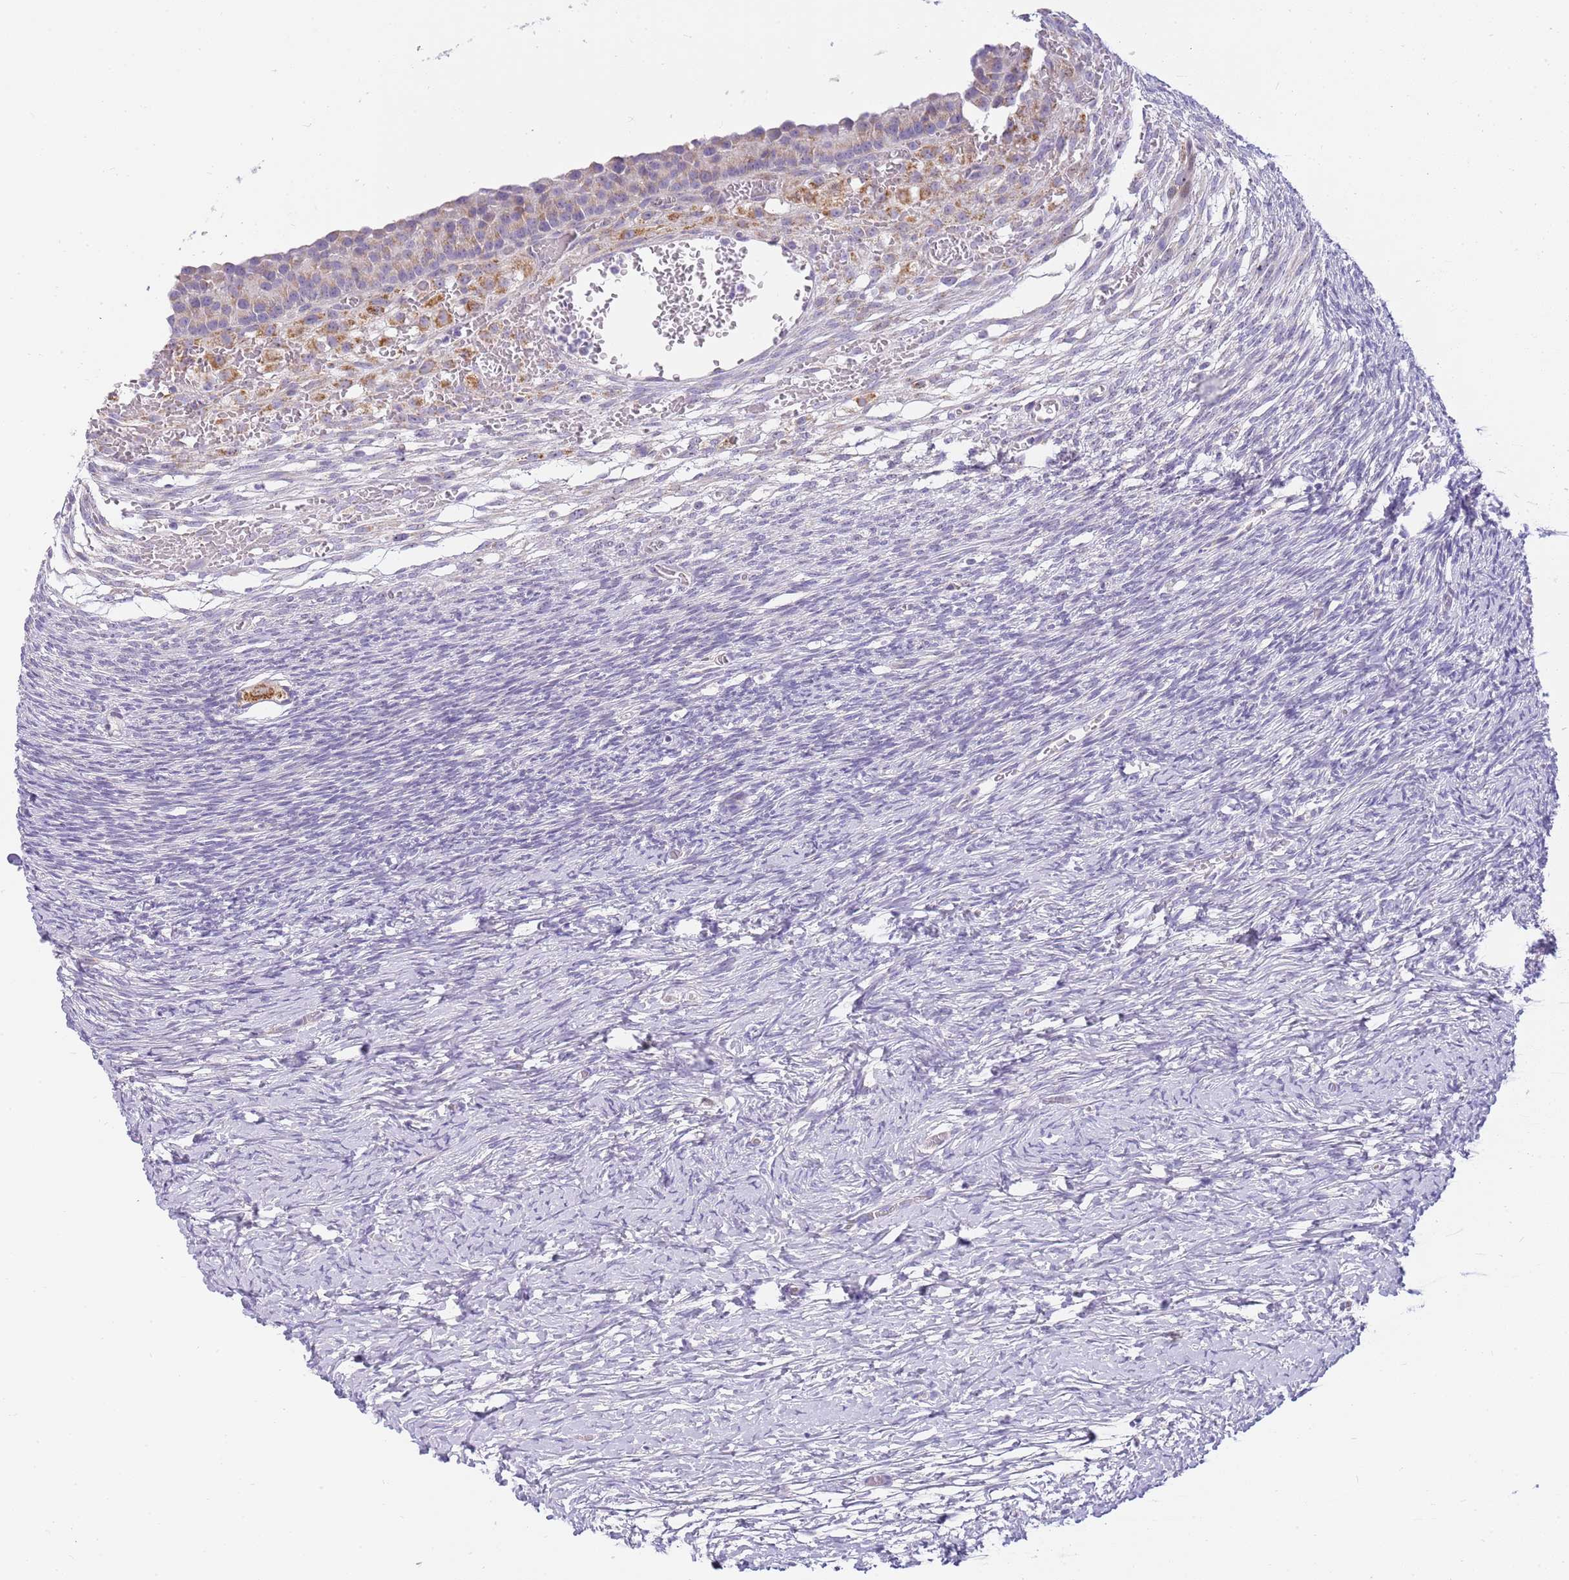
{"staining": {"intensity": "moderate", "quantity": ">75%", "location": "cytoplasmic/membranous"}, "tissue": "ovary", "cell_type": "Follicle cells", "image_type": "normal", "snomed": [{"axis": "morphology", "description": "Normal tissue, NOS"}, {"axis": "topography", "description": "Ovary"}], "caption": "Unremarkable ovary was stained to show a protein in brown. There is medium levels of moderate cytoplasmic/membranous staining in about >75% of follicle cells. Immunohistochemistry (ihc) stains the protein in brown and the nuclei are stained blue.", "gene": "DNAJA3", "patient": {"sex": "female", "age": 39}}